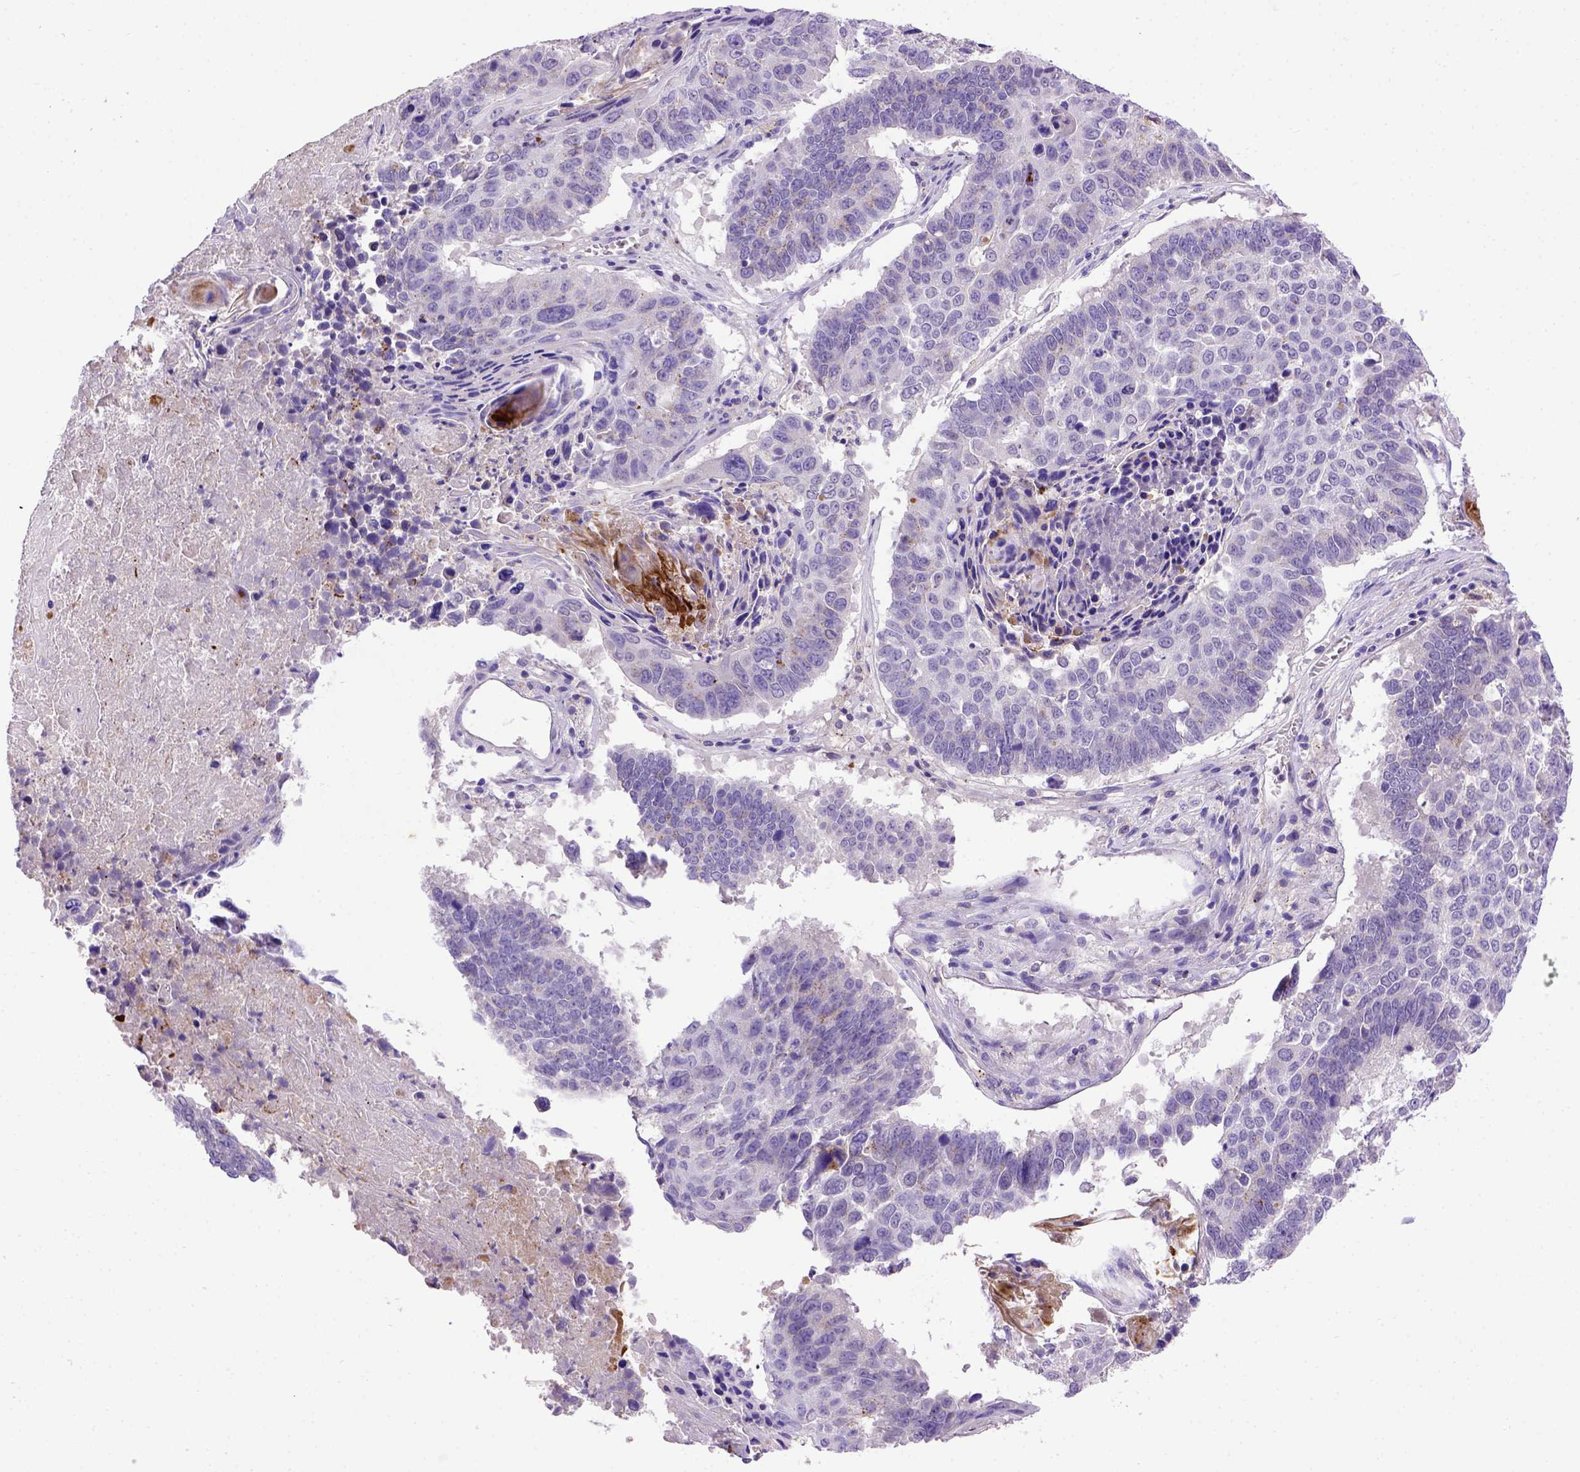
{"staining": {"intensity": "negative", "quantity": "none", "location": "none"}, "tissue": "lung cancer", "cell_type": "Tumor cells", "image_type": "cancer", "snomed": [{"axis": "morphology", "description": "Squamous cell carcinoma, NOS"}, {"axis": "topography", "description": "Lung"}], "caption": "A histopathology image of human lung cancer (squamous cell carcinoma) is negative for staining in tumor cells.", "gene": "ADAM12", "patient": {"sex": "male", "age": 73}}